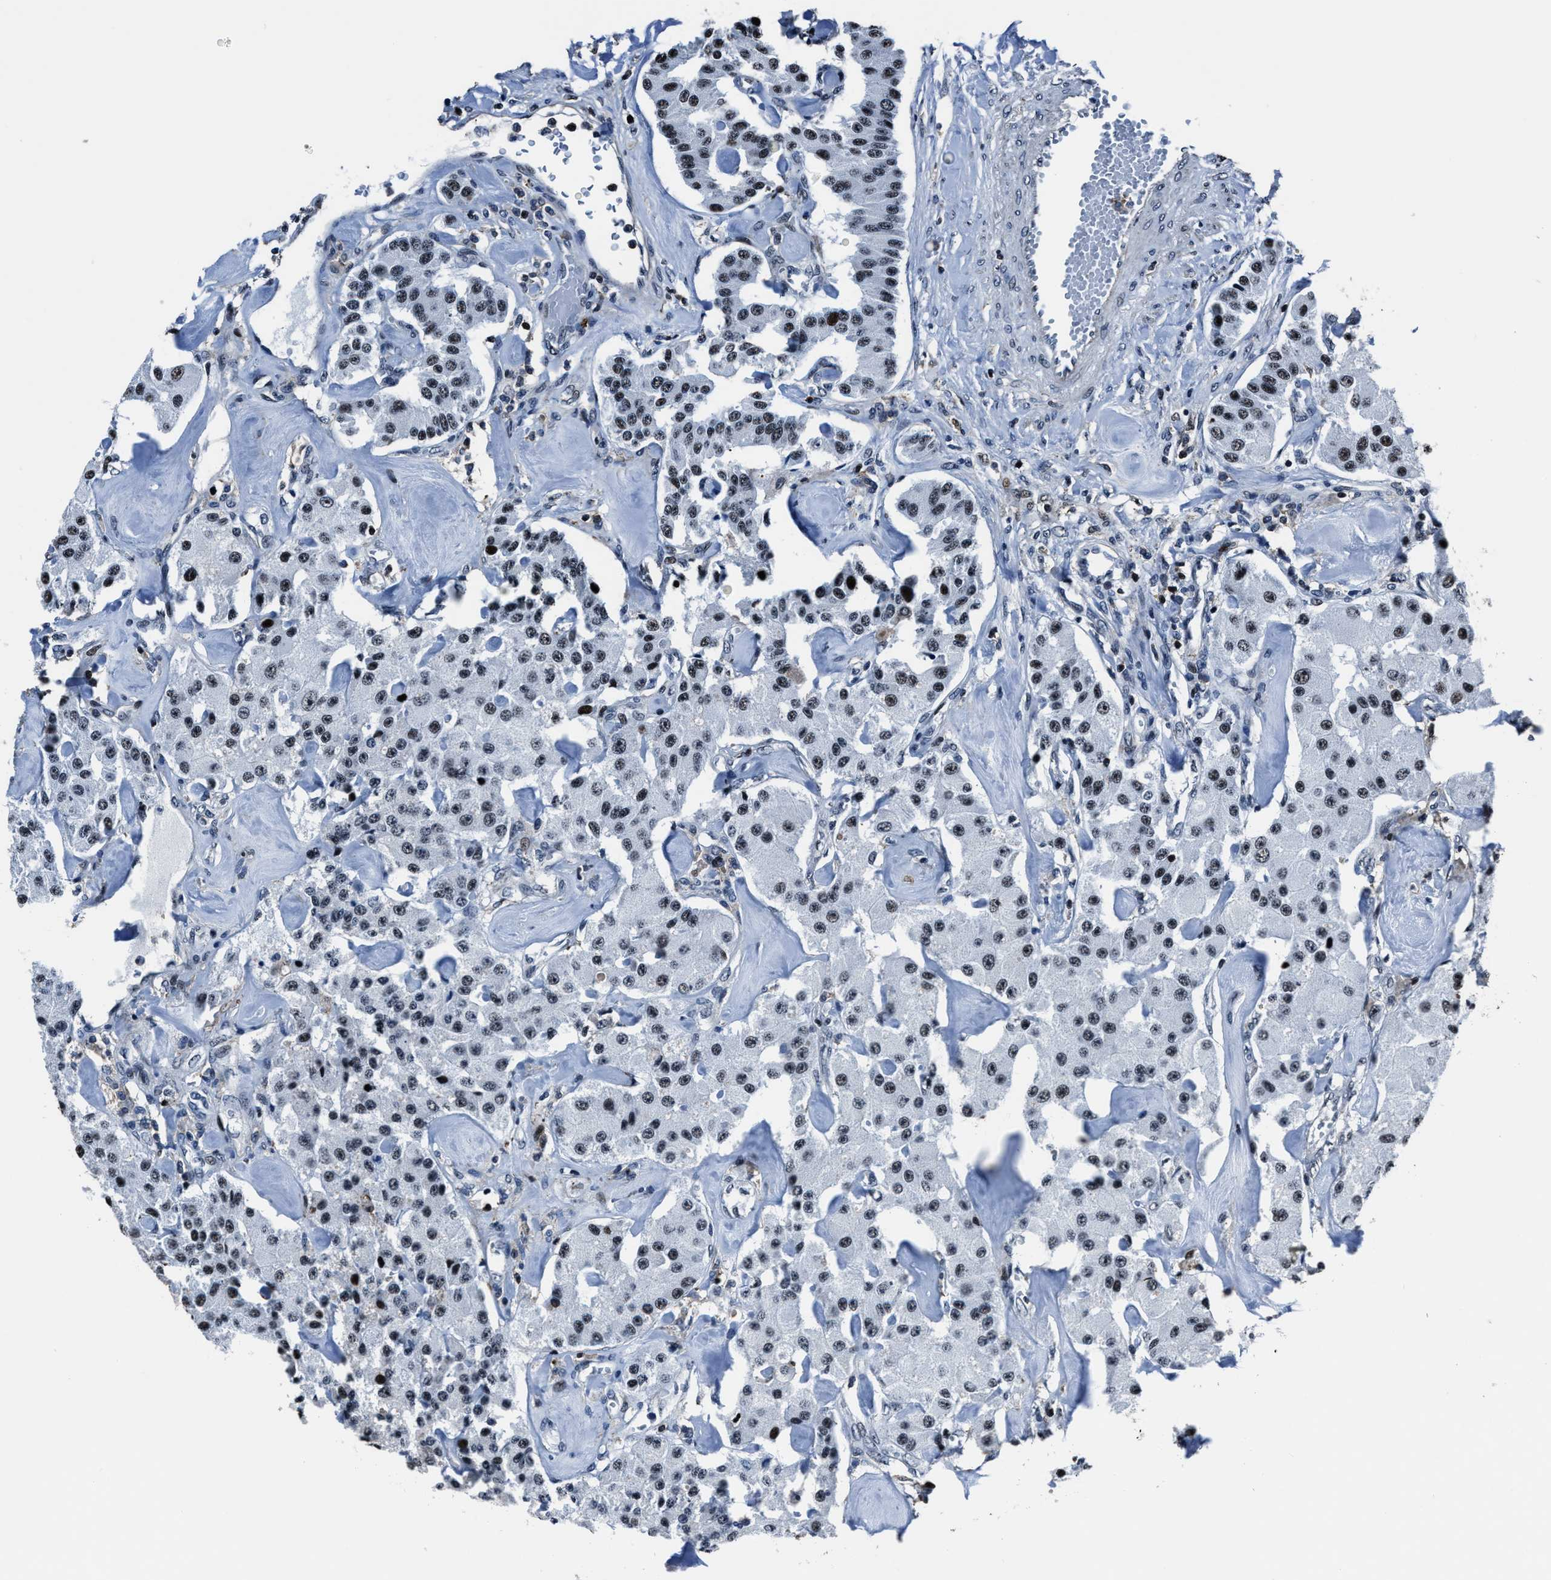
{"staining": {"intensity": "weak", "quantity": ">75%", "location": "nuclear"}, "tissue": "carcinoid", "cell_type": "Tumor cells", "image_type": "cancer", "snomed": [{"axis": "morphology", "description": "Carcinoid, malignant, NOS"}, {"axis": "topography", "description": "Pancreas"}], "caption": "The immunohistochemical stain highlights weak nuclear expression in tumor cells of malignant carcinoid tissue.", "gene": "PPIE", "patient": {"sex": "male", "age": 41}}